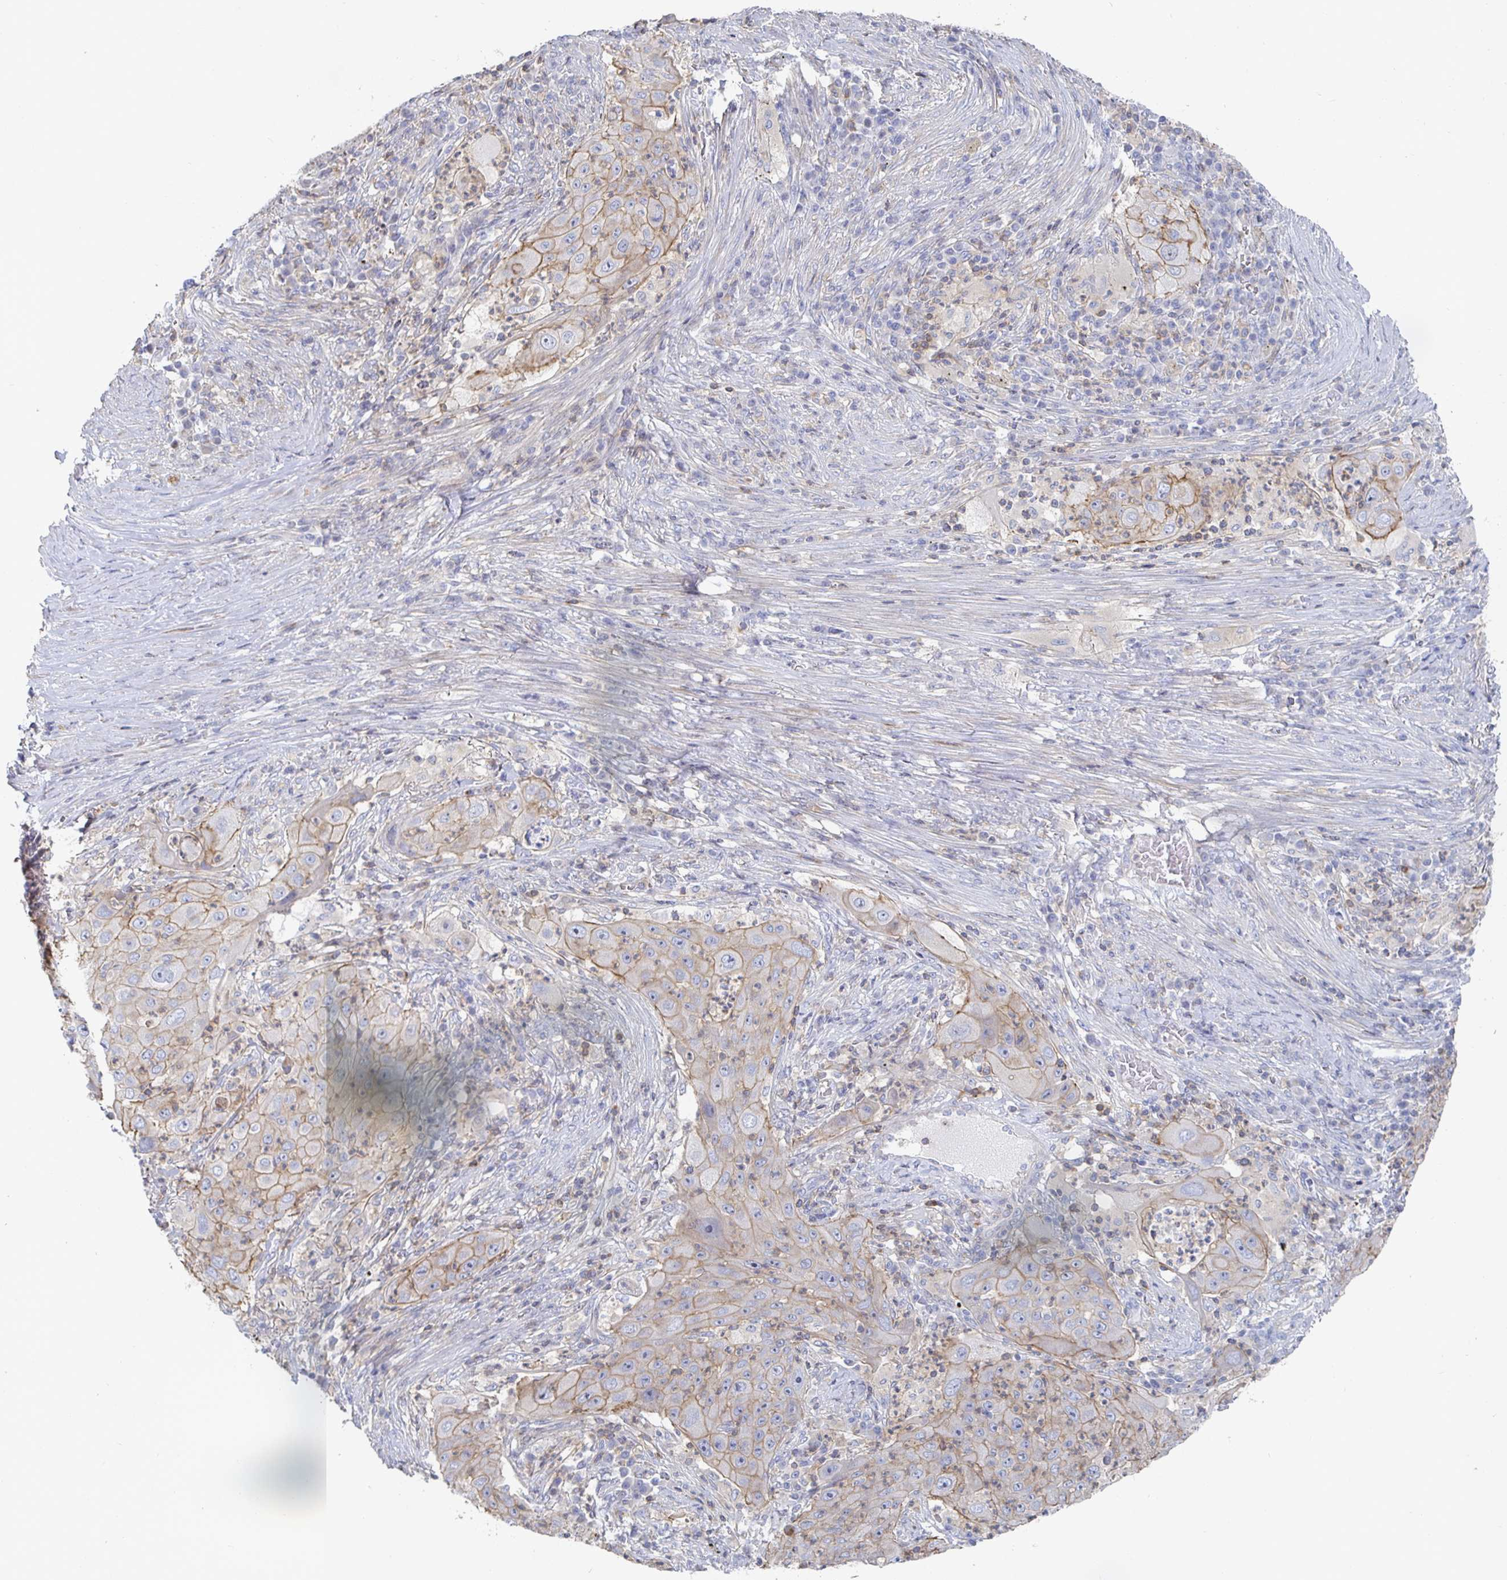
{"staining": {"intensity": "weak", "quantity": "25%-75%", "location": "cytoplasmic/membranous"}, "tissue": "lung cancer", "cell_type": "Tumor cells", "image_type": "cancer", "snomed": [{"axis": "morphology", "description": "Squamous cell carcinoma, NOS"}, {"axis": "topography", "description": "Lung"}], "caption": "A brown stain labels weak cytoplasmic/membranous staining of a protein in lung squamous cell carcinoma tumor cells.", "gene": "PIK3CD", "patient": {"sex": "female", "age": 59}}